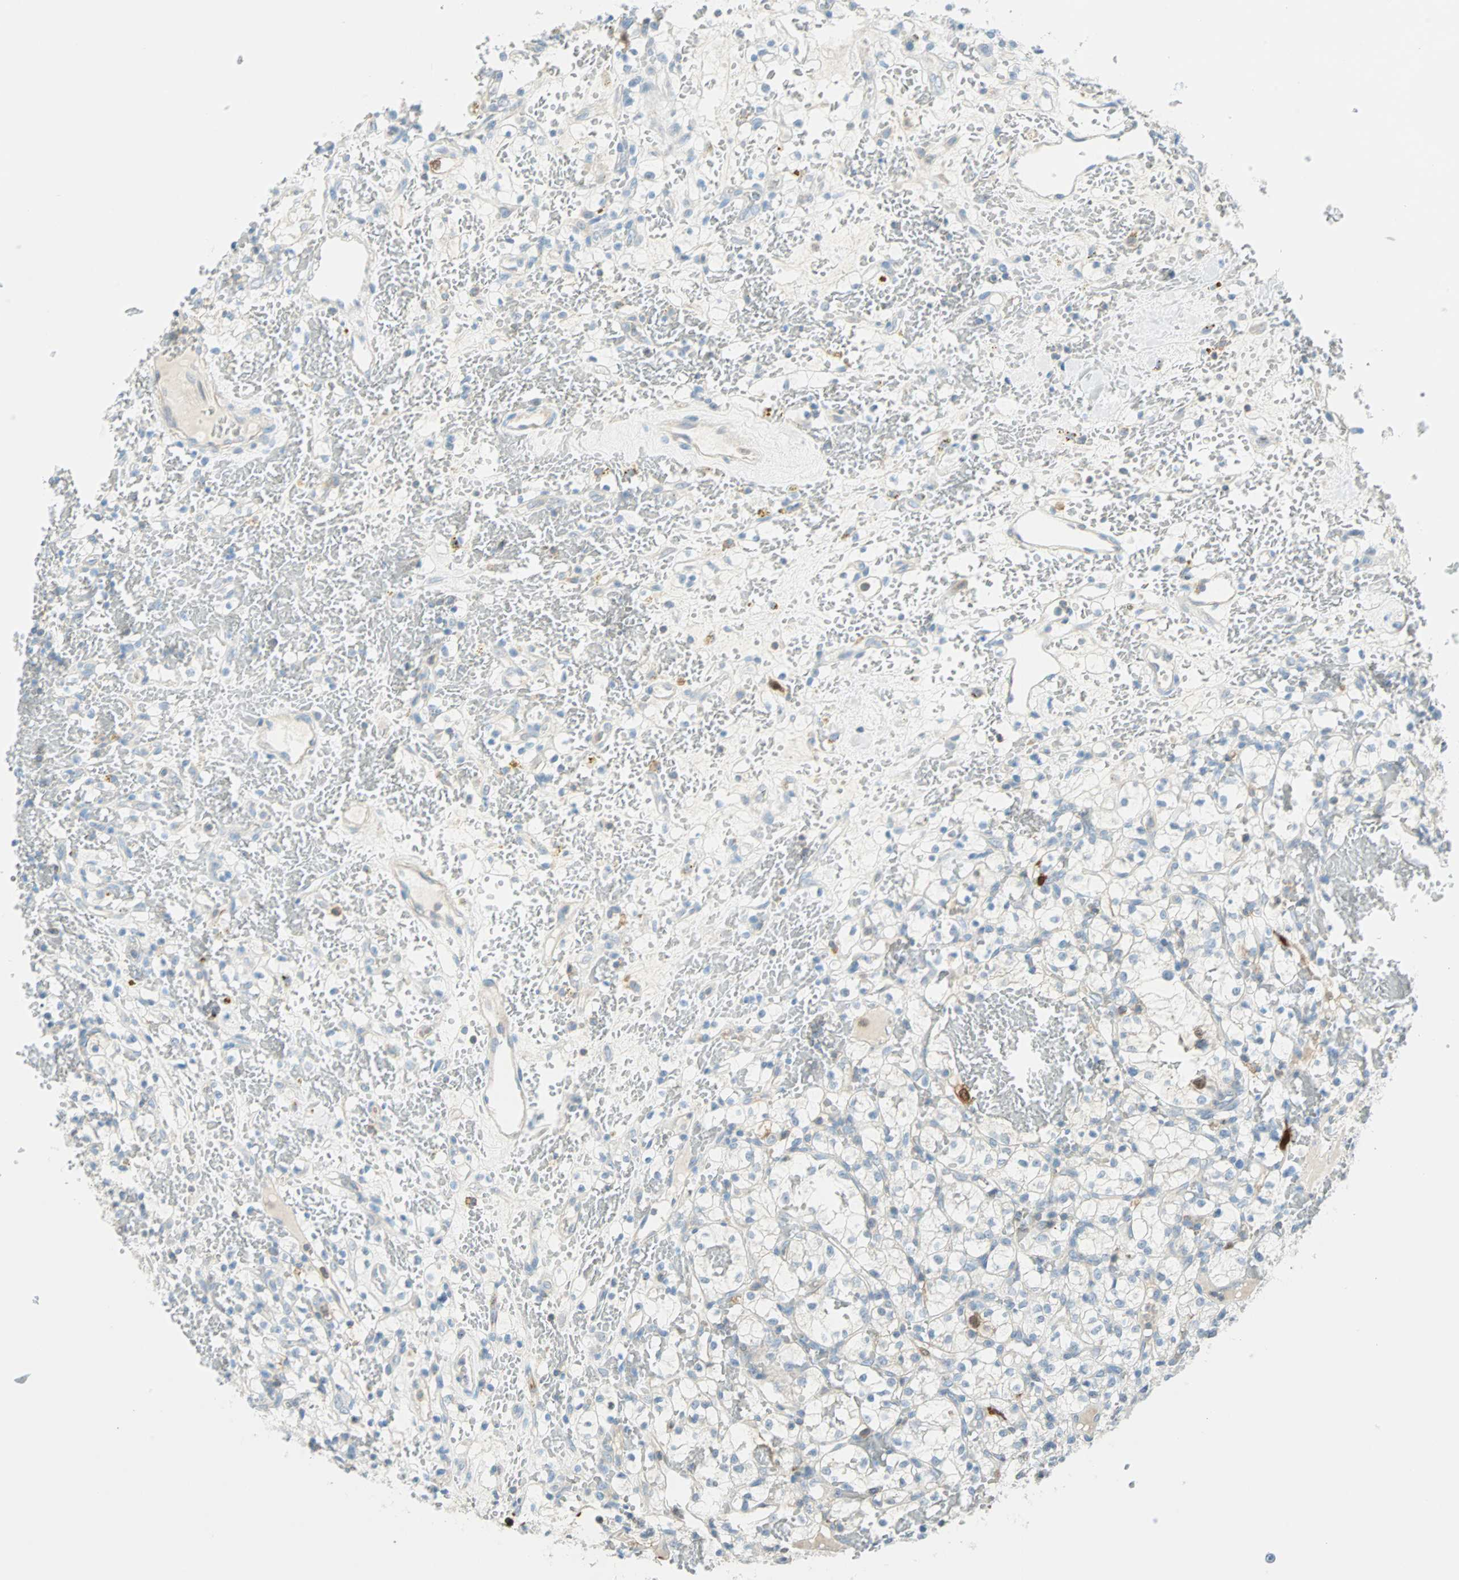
{"staining": {"intensity": "negative", "quantity": "none", "location": "none"}, "tissue": "renal cancer", "cell_type": "Tumor cells", "image_type": "cancer", "snomed": [{"axis": "morphology", "description": "Adenocarcinoma, NOS"}, {"axis": "topography", "description": "Kidney"}], "caption": "Immunohistochemistry micrograph of neoplastic tissue: human renal cancer (adenocarcinoma) stained with DAB demonstrates no significant protein positivity in tumor cells. (IHC, brightfield microscopy, high magnification).", "gene": "PTTG1", "patient": {"sex": "female", "age": 60}}